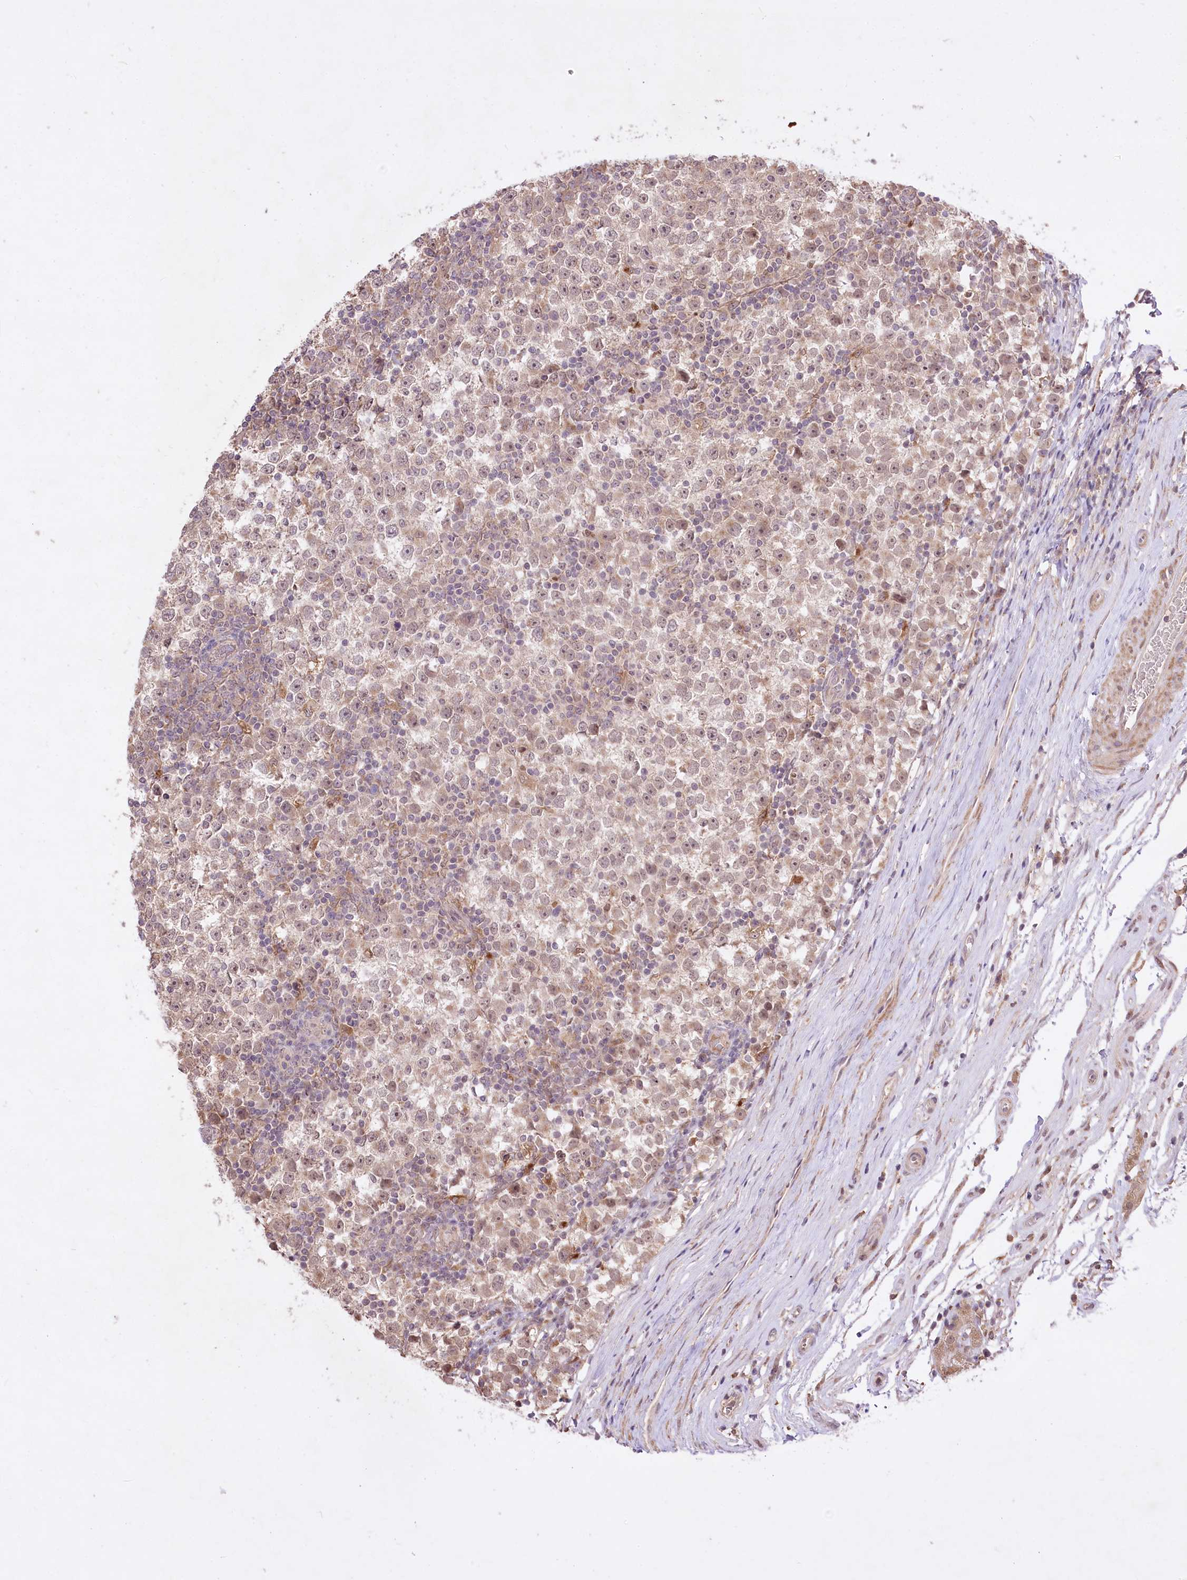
{"staining": {"intensity": "weak", "quantity": "25%-75%", "location": "cytoplasmic/membranous,nuclear"}, "tissue": "testis cancer", "cell_type": "Tumor cells", "image_type": "cancer", "snomed": [{"axis": "morphology", "description": "Seminoma, NOS"}, {"axis": "topography", "description": "Testis"}], "caption": "Immunohistochemistry of seminoma (testis) shows low levels of weak cytoplasmic/membranous and nuclear positivity in approximately 25%-75% of tumor cells.", "gene": "HELT", "patient": {"sex": "male", "age": 65}}